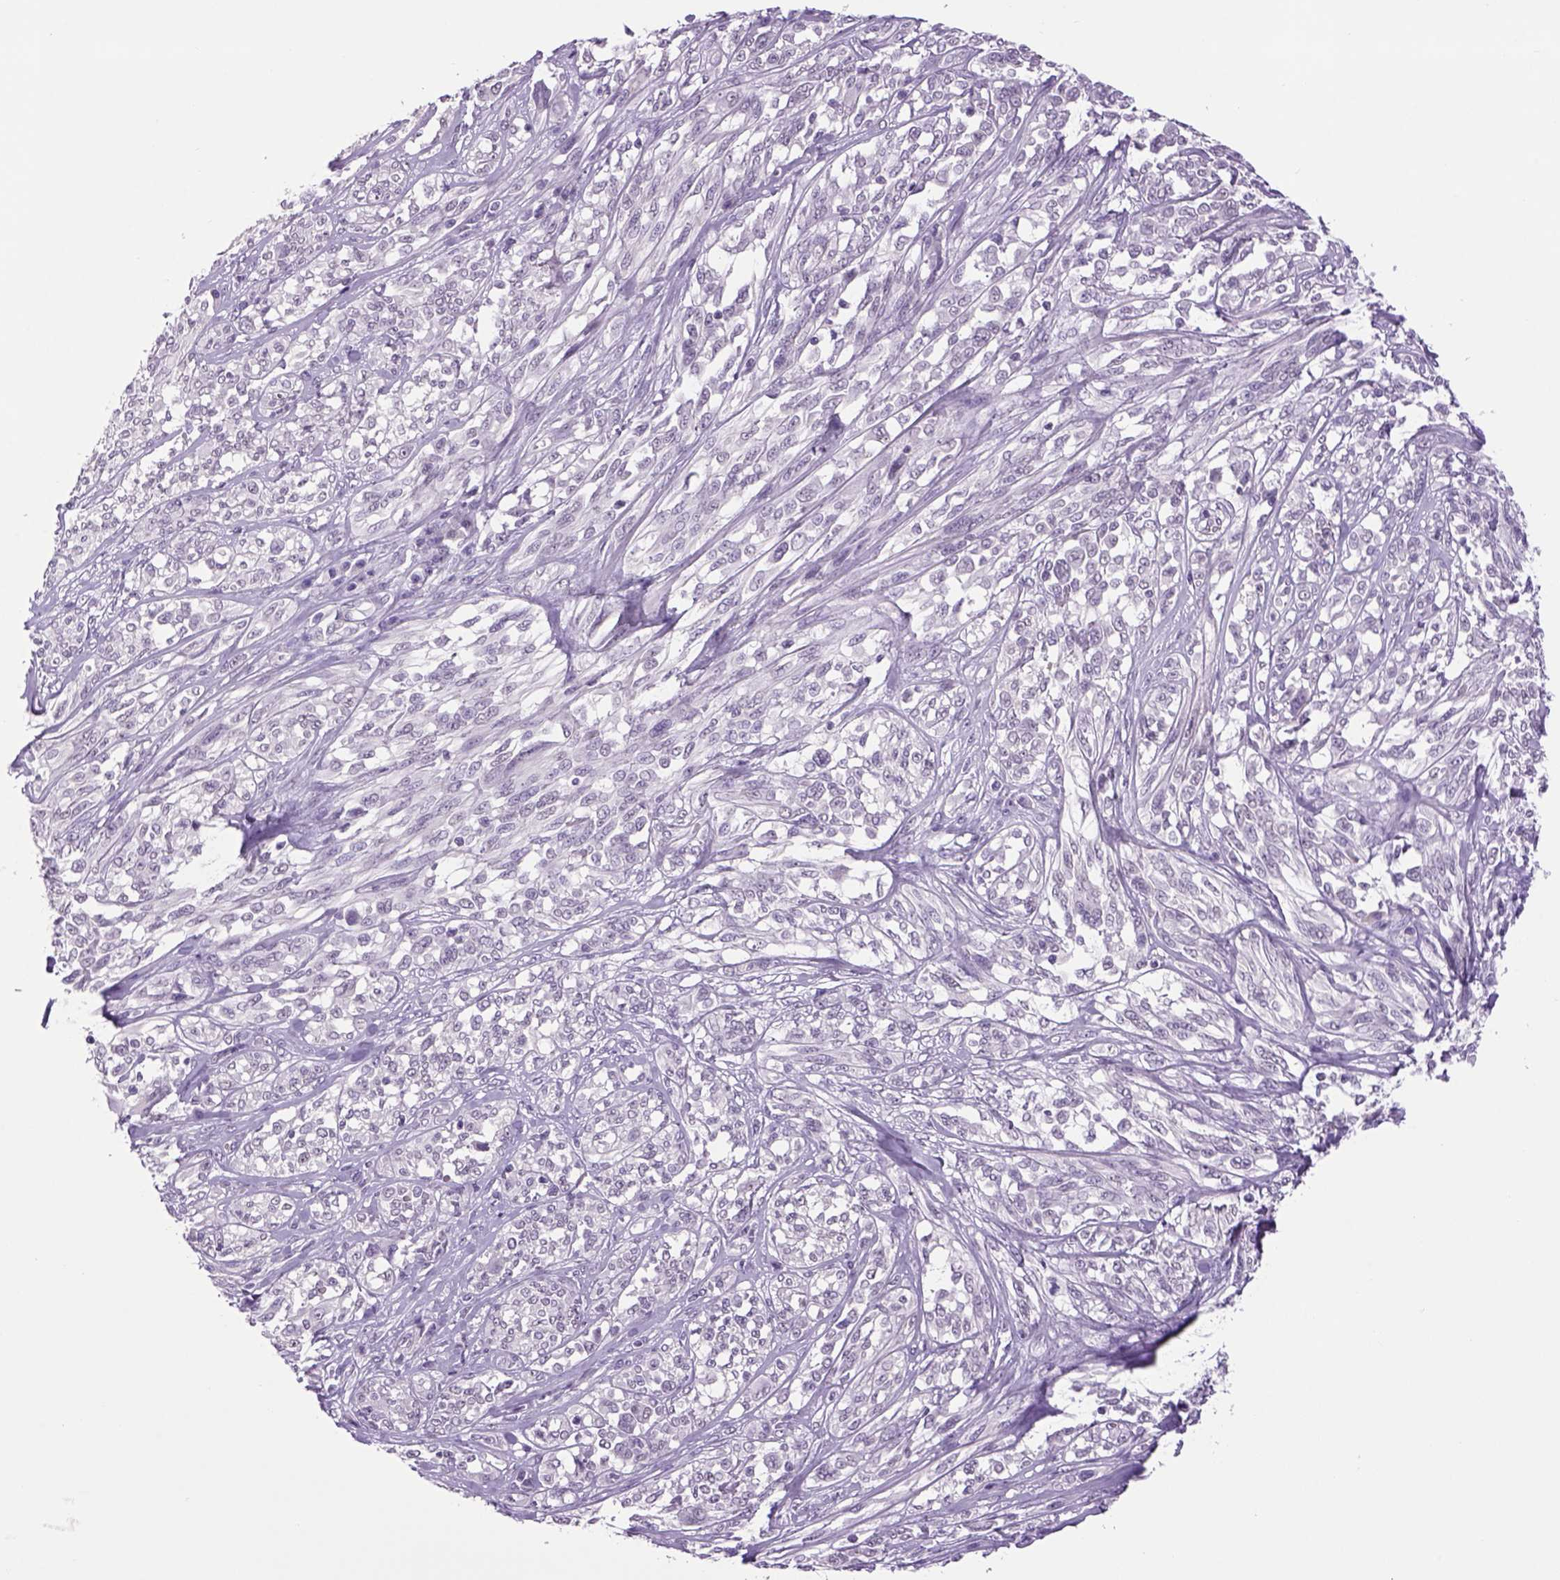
{"staining": {"intensity": "negative", "quantity": "none", "location": "none"}, "tissue": "melanoma", "cell_type": "Tumor cells", "image_type": "cancer", "snomed": [{"axis": "morphology", "description": "Malignant melanoma, NOS"}, {"axis": "topography", "description": "Skin"}], "caption": "Immunohistochemistry (IHC) of human melanoma exhibits no staining in tumor cells.", "gene": "DBH", "patient": {"sex": "female", "age": 91}}